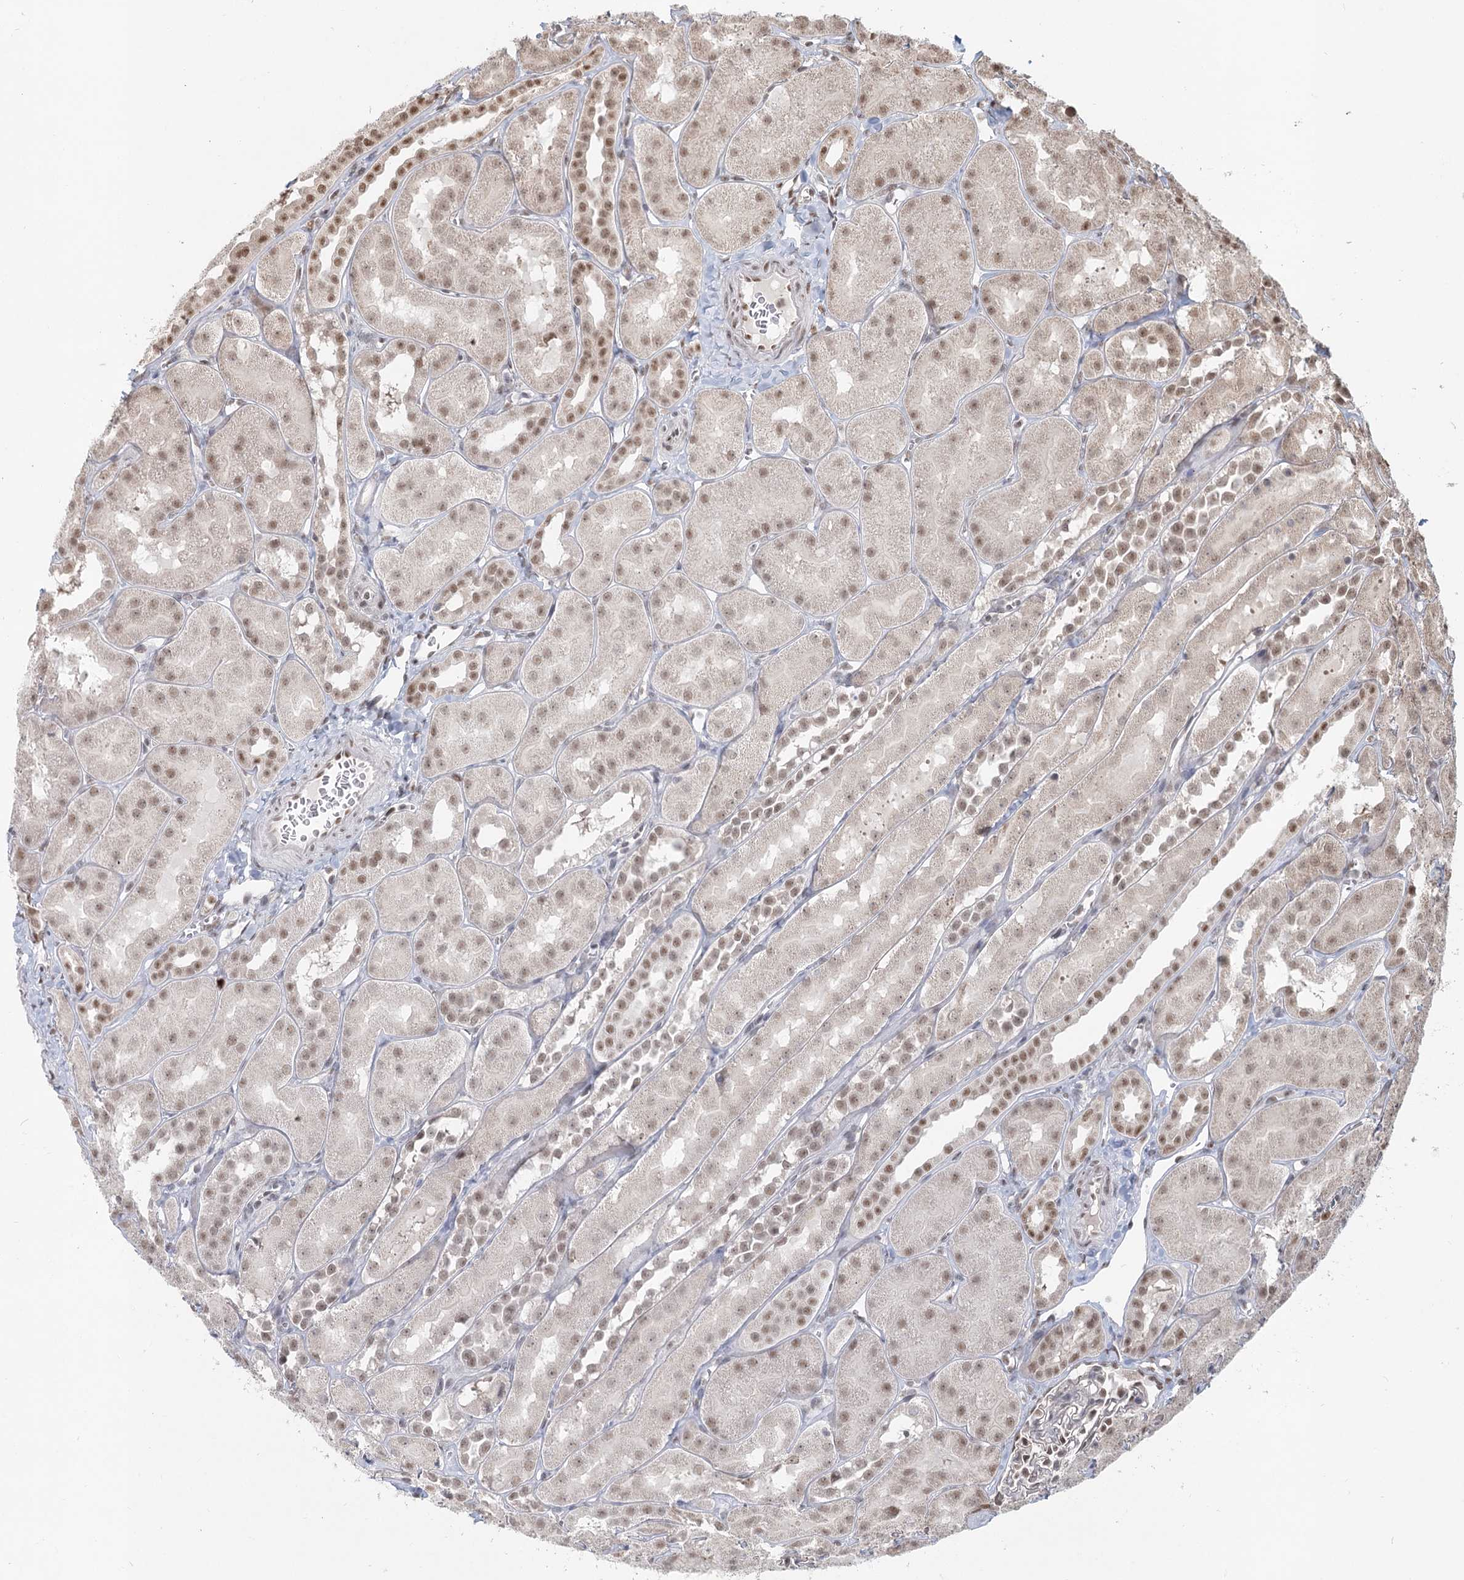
{"staining": {"intensity": "weak", "quantity": "<25%", "location": "nuclear"}, "tissue": "kidney", "cell_type": "Cells in glomeruli", "image_type": "normal", "snomed": [{"axis": "morphology", "description": "Normal tissue, NOS"}, {"axis": "topography", "description": "Kidney"}, {"axis": "topography", "description": "Urinary bladder"}], "caption": "Protein analysis of unremarkable kidney exhibits no significant positivity in cells in glomeruli. Brightfield microscopy of IHC stained with DAB (brown) and hematoxylin (blue), captured at high magnification.", "gene": "GPALPP1", "patient": {"sex": "male", "age": 16}}